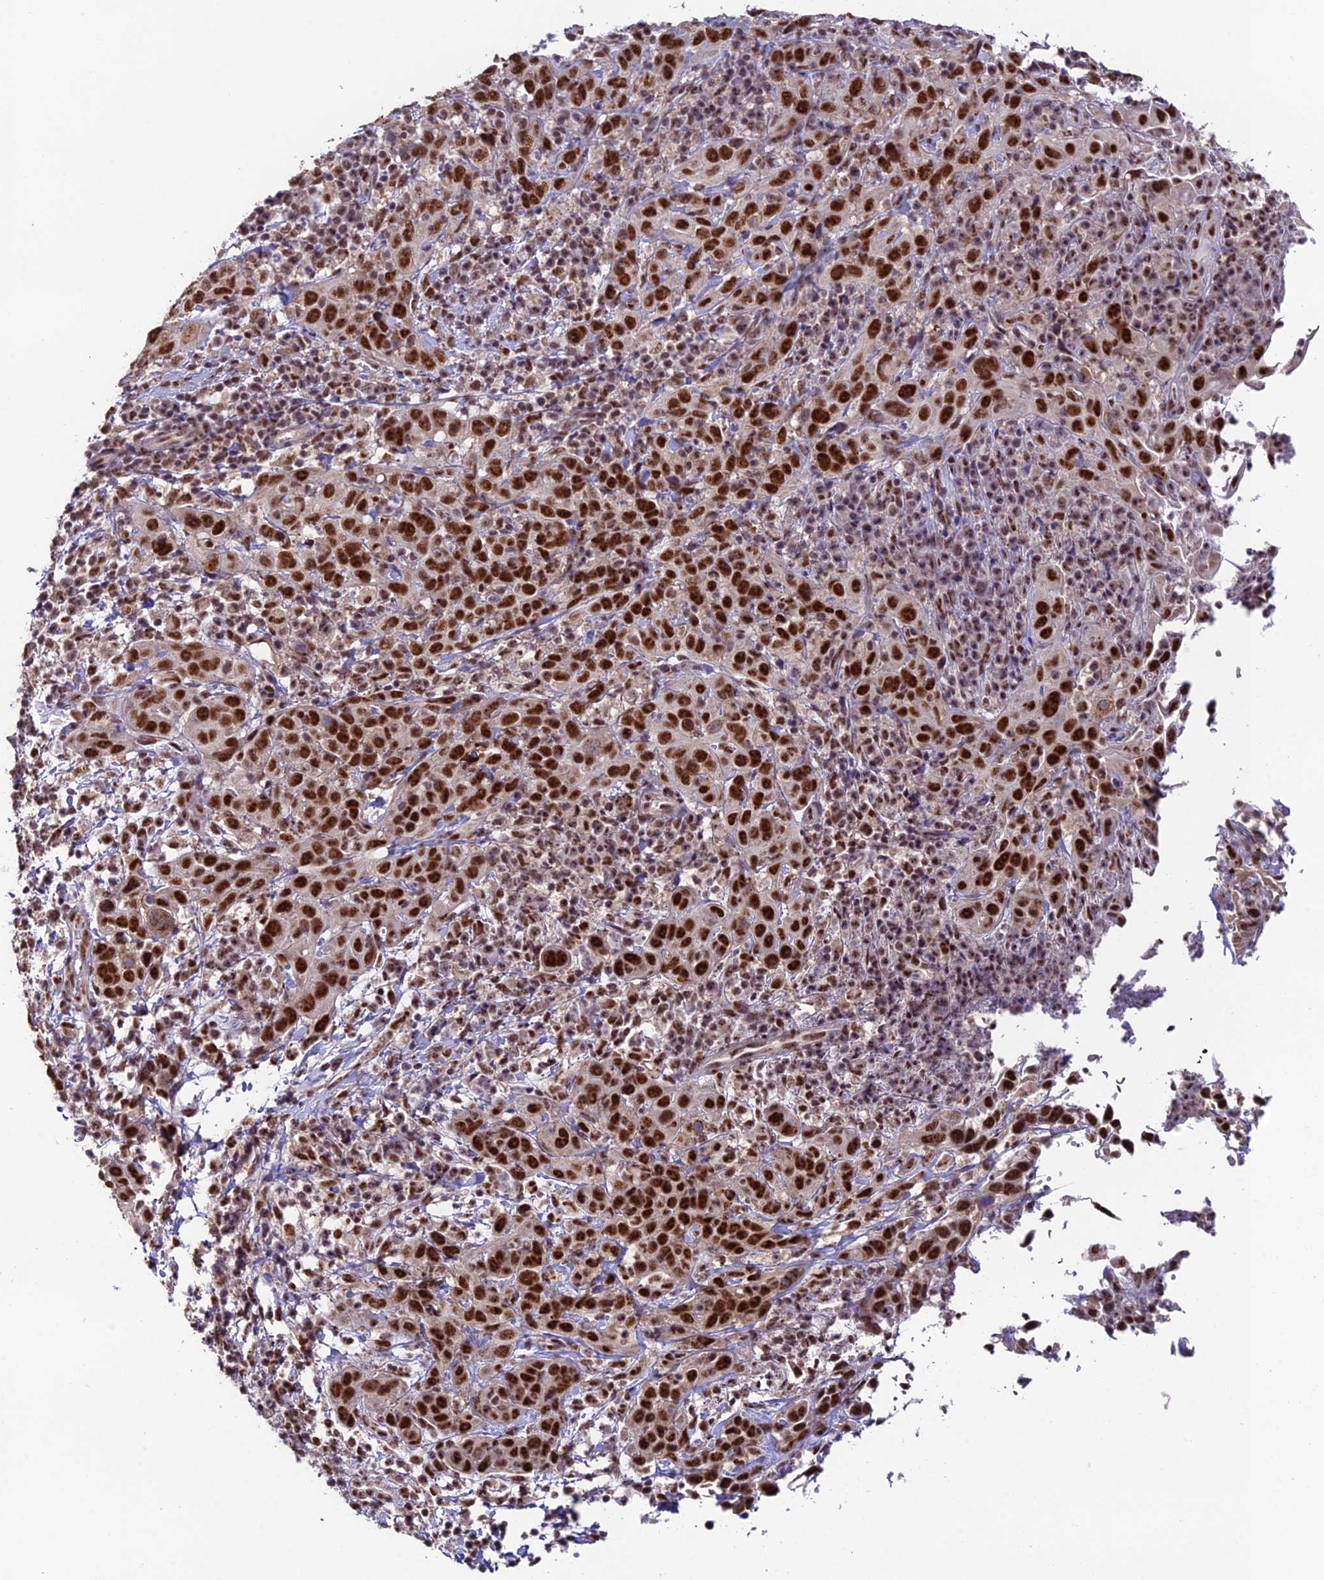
{"staining": {"intensity": "strong", "quantity": ">75%", "location": "nuclear"}, "tissue": "cervical cancer", "cell_type": "Tumor cells", "image_type": "cancer", "snomed": [{"axis": "morphology", "description": "Squamous cell carcinoma, NOS"}, {"axis": "topography", "description": "Cervix"}], "caption": "Immunohistochemical staining of human cervical cancer exhibits high levels of strong nuclear expression in approximately >75% of tumor cells.", "gene": "THOC7", "patient": {"sex": "female", "age": 46}}